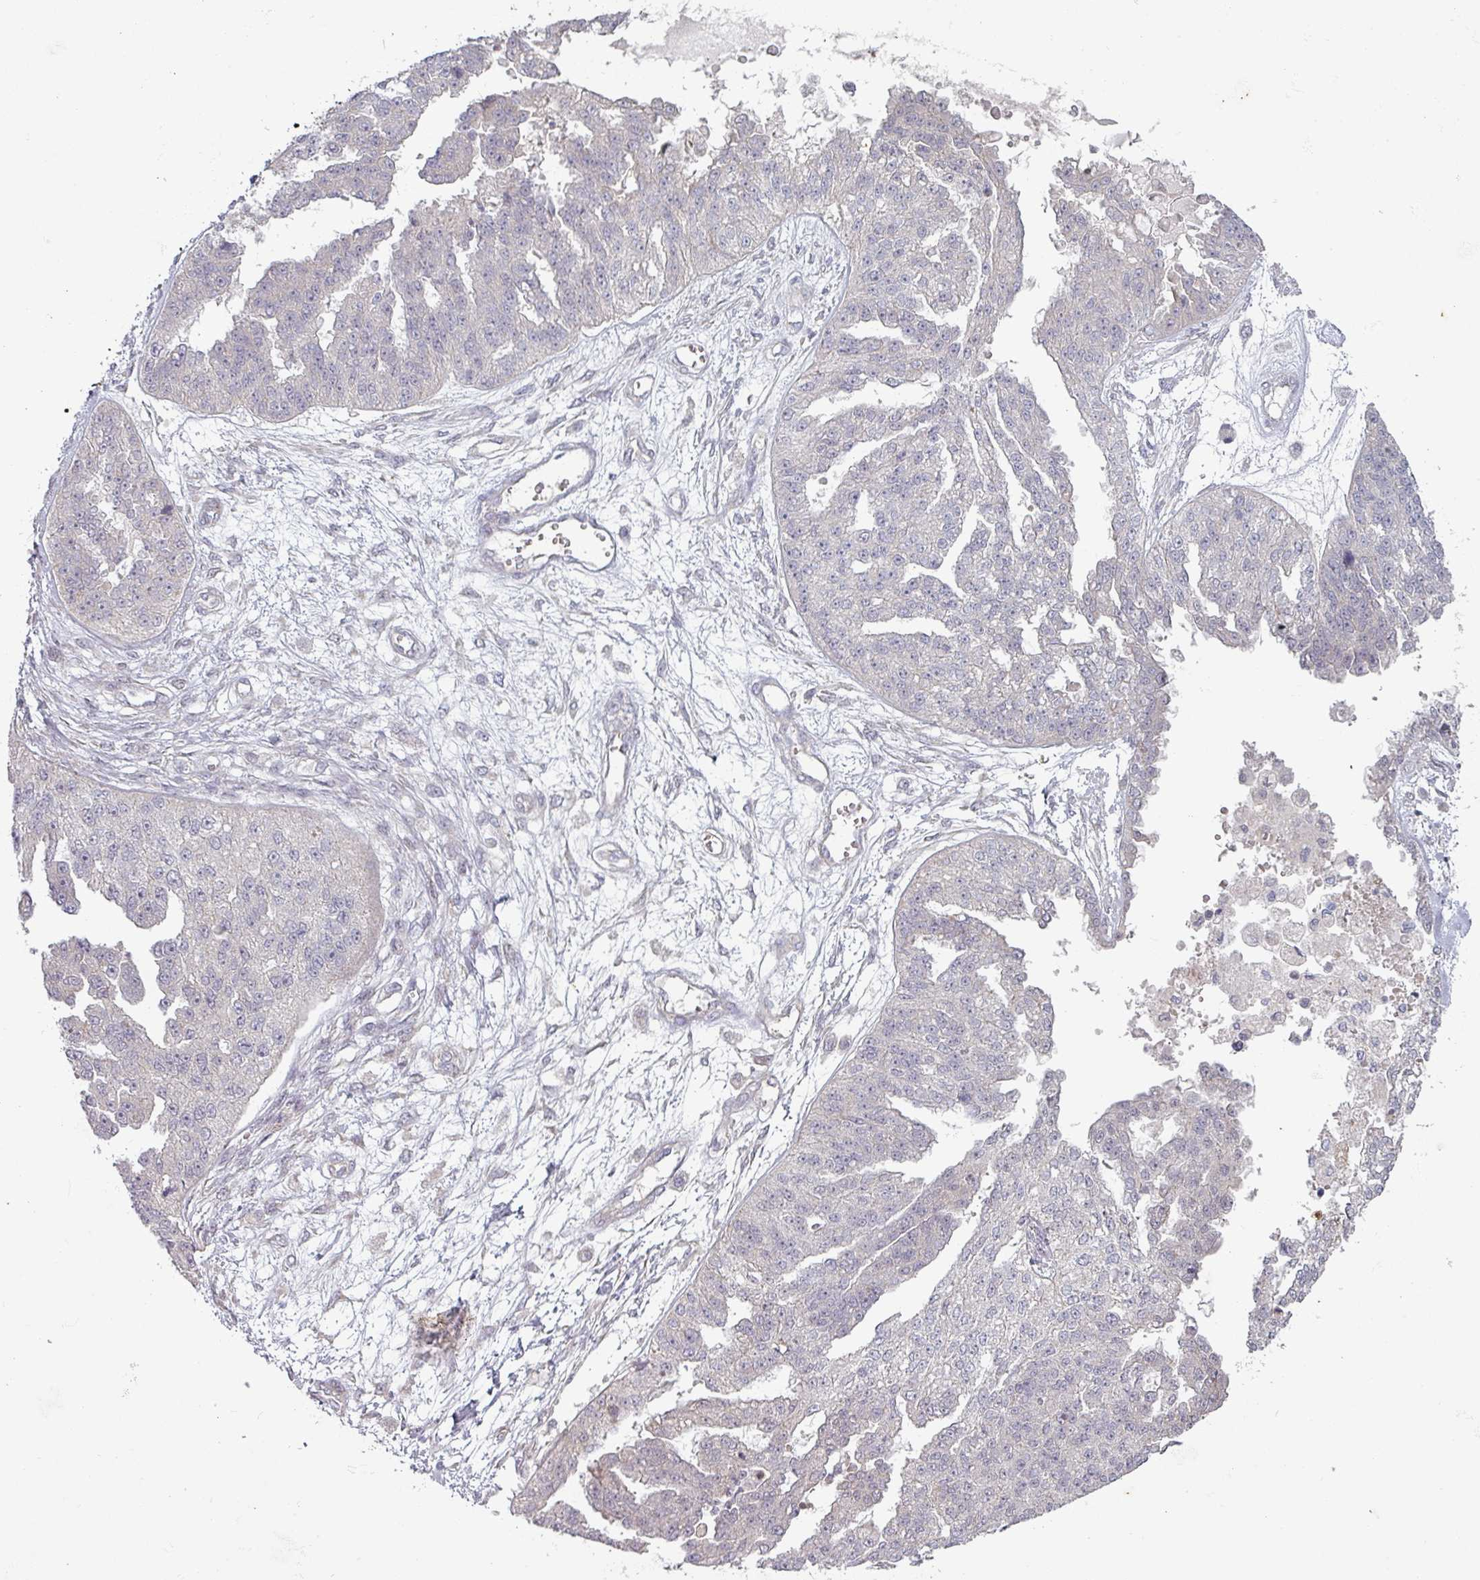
{"staining": {"intensity": "negative", "quantity": "none", "location": "none"}, "tissue": "ovarian cancer", "cell_type": "Tumor cells", "image_type": "cancer", "snomed": [{"axis": "morphology", "description": "Cystadenocarcinoma, serous, NOS"}, {"axis": "topography", "description": "Ovary"}], "caption": "This is an immunohistochemistry (IHC) micrograph of human serous cystadenocarcinoma (ovarian). There is no expression in tumor cells.", "gene": "PLEKHJ1", "patient": {"sex": "female", "age": 58}}